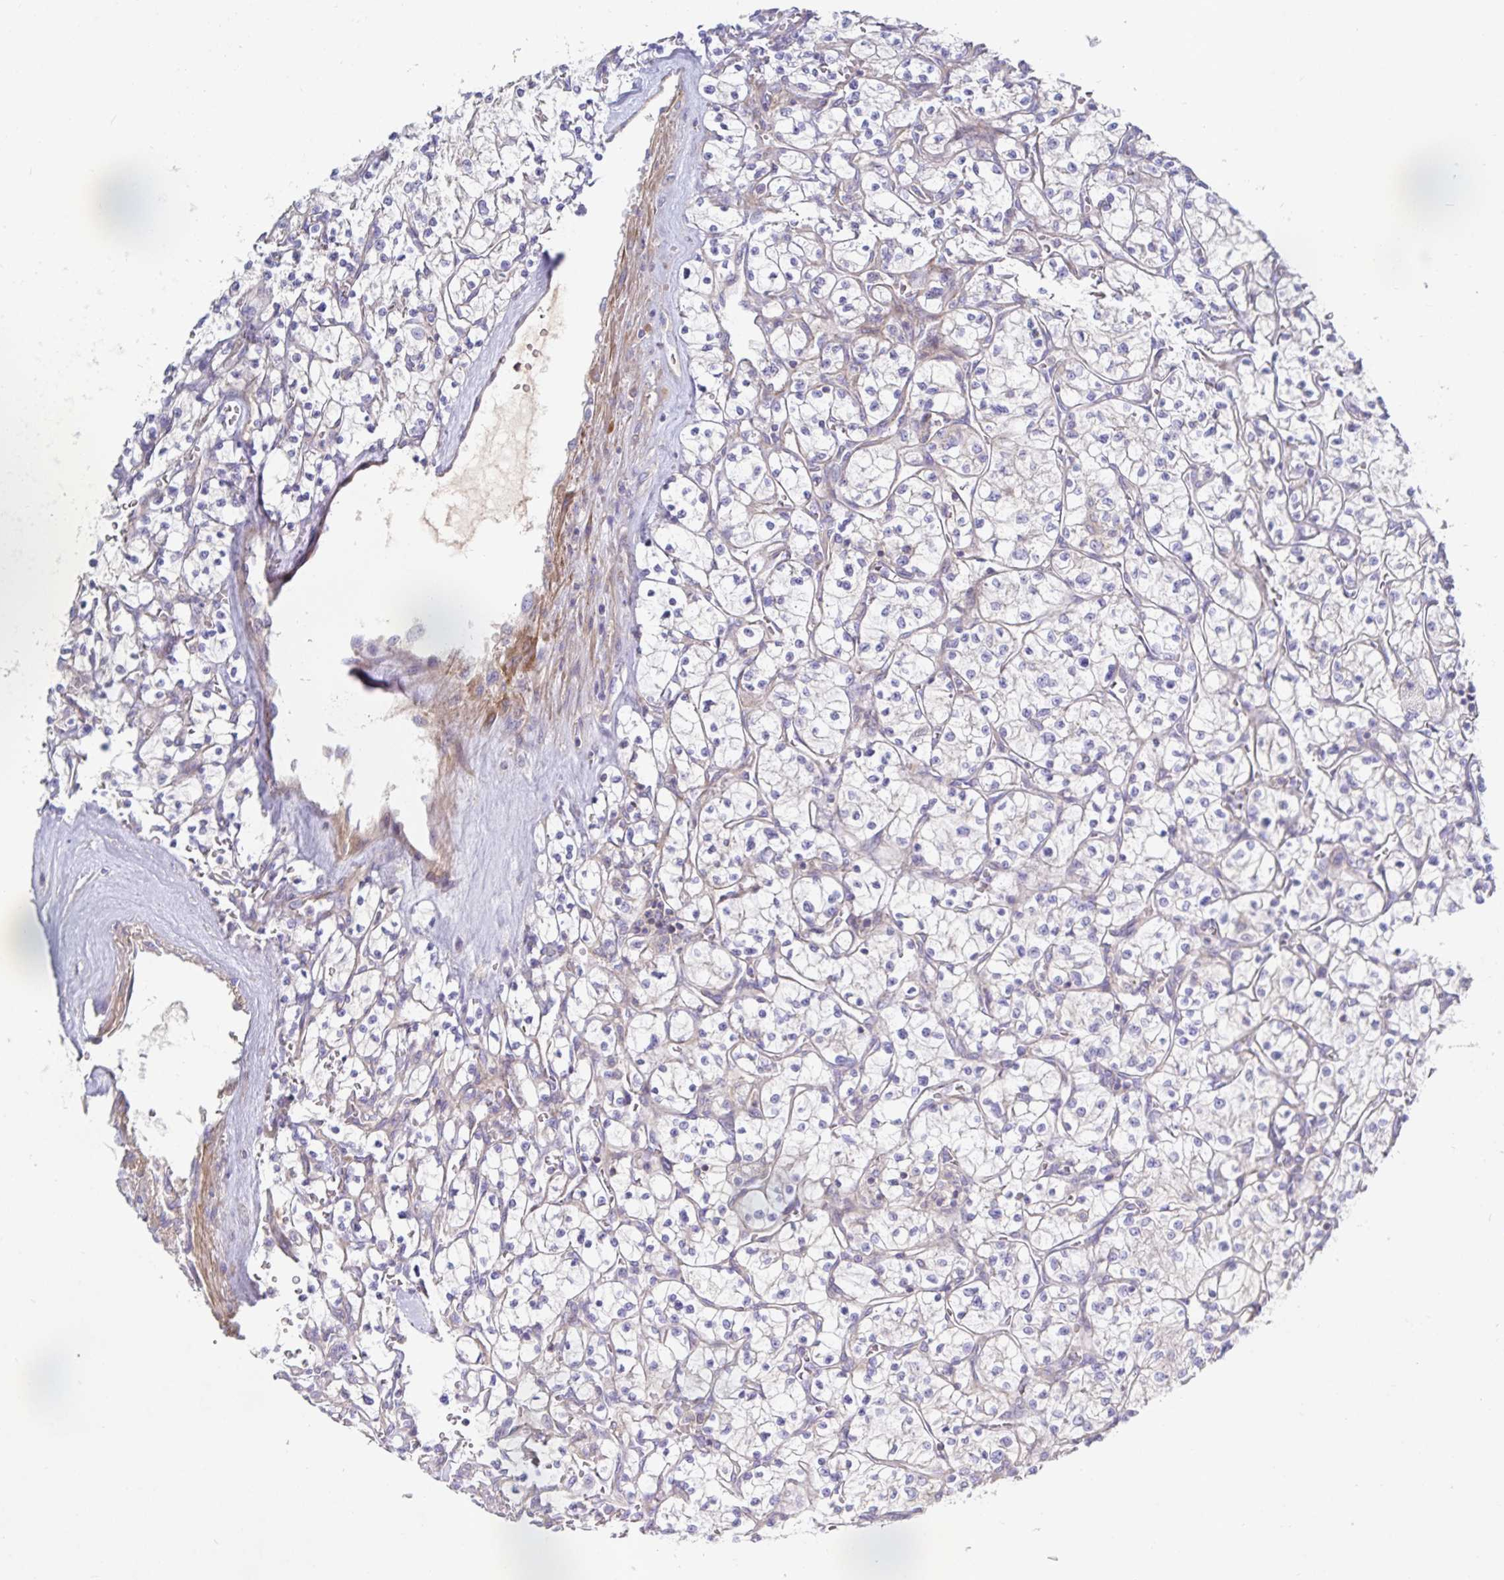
{"staining": {"intensity": "negative", "quantity": "none", "location": "none"}, "tissue": "renal cancer", "cell_type": "Tumor cells", "image_type": "cancer", "snomed": [{"axis": "morphology", "description": "Adenocarcinoma, NOS"}, {"axis": "topography", "description": "Kidney"}], "caption": "Immunohistochemistry histopathology image of renal adenocarcinoma stained for a protein (brown), which displays no positivity in tumor cells. The staining is performed using DAB (3,3'-diaminobenzidine) brown chromogen with nuclei counter-stained in using hematoxylin.", "gene": "METTL22", "patient": {"sex": "female", "age": 64}}